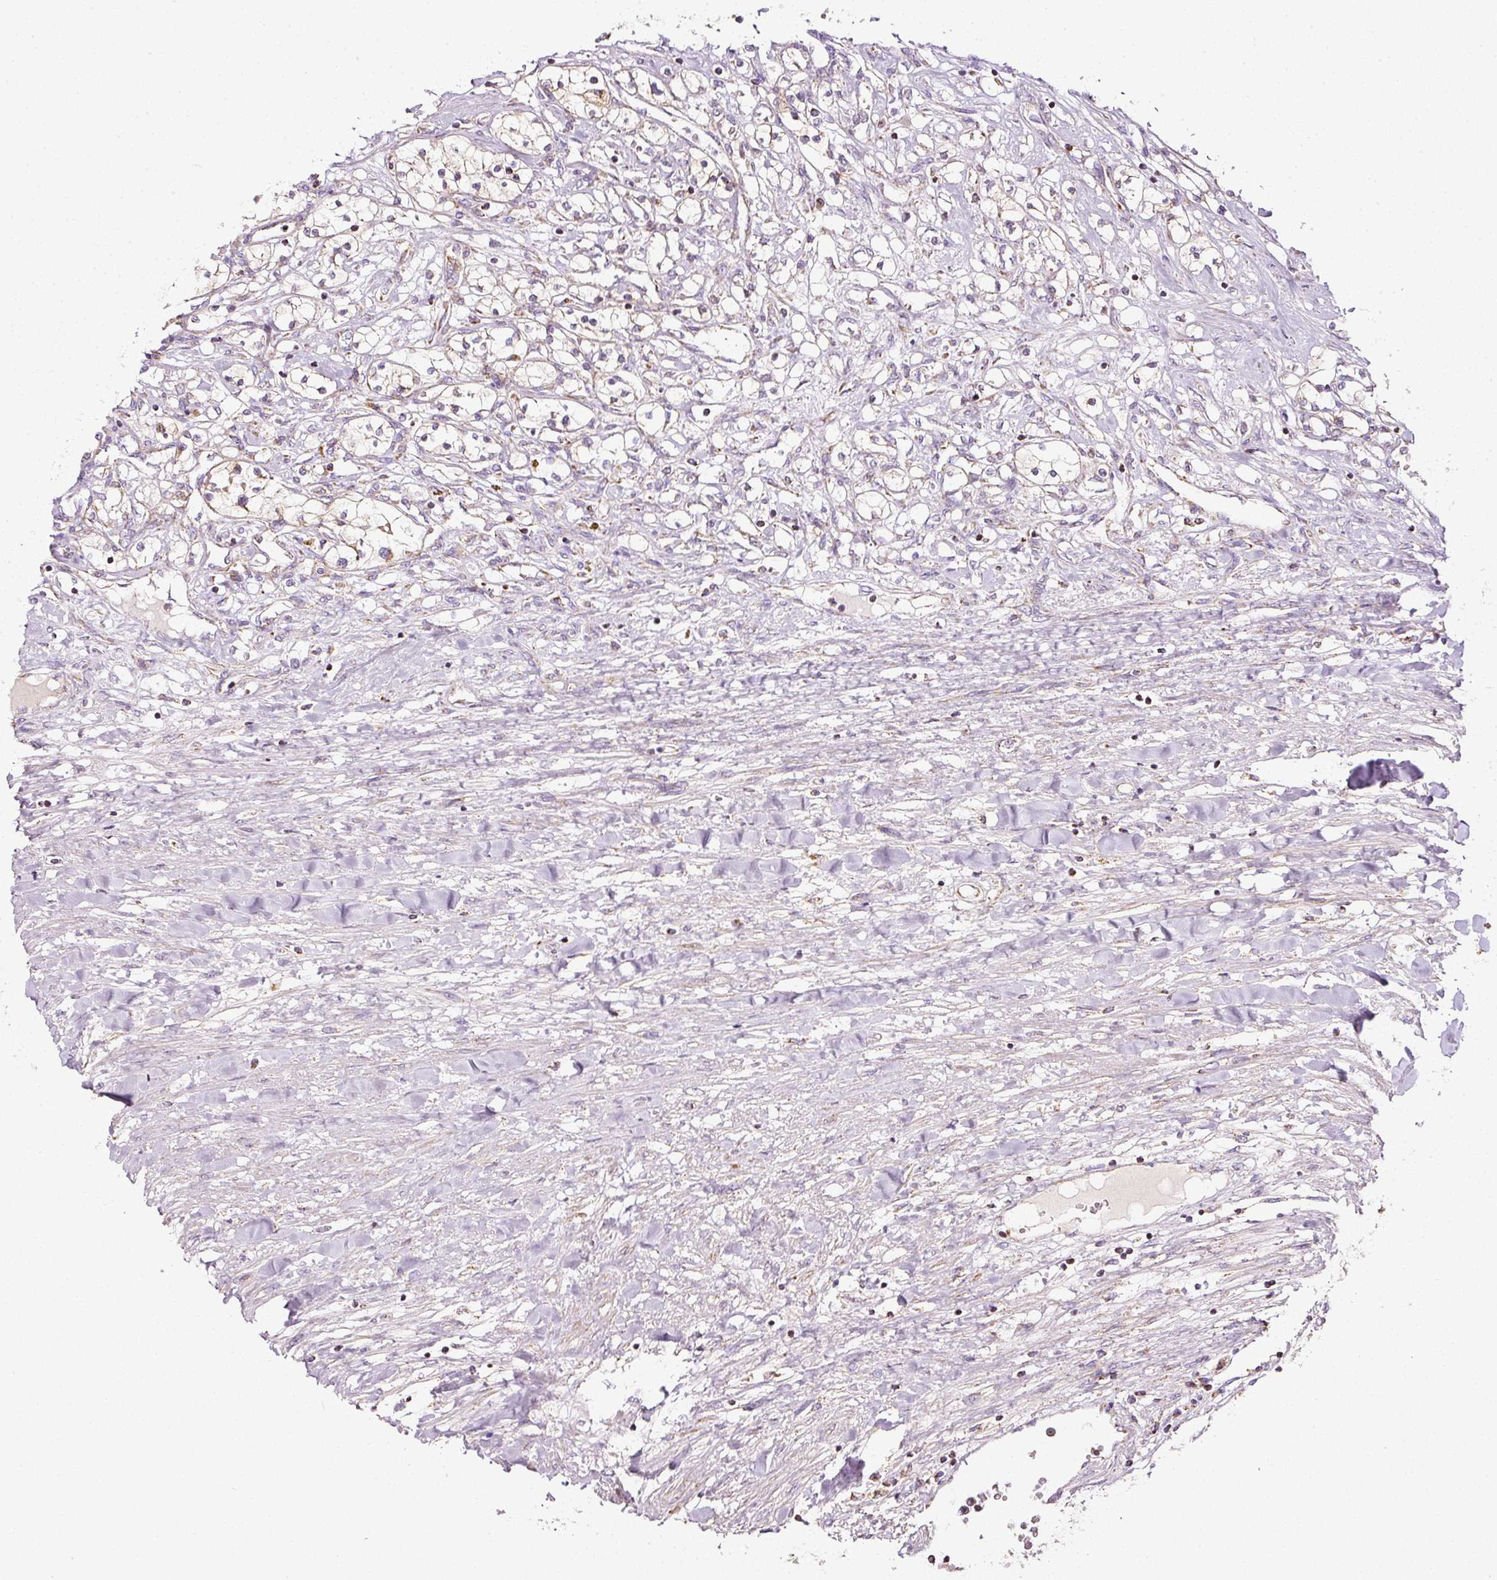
{"staining": {"intensity": "moderate", "quantity": "<25%", "location": "cytoplasmic/membranous"}, "tissue": "renal cancer", "cell_type": "Tumor cells", "image_type": "cancer", "snomed": [{"axis": "morphology", "description": "Adenocarcinoma, NOS"}, {"axis": "topography", "description": "Kidney"}], "caption": "Protein staining of adenocarcinoma (renal) tissue reveals moderate cytoplasmic/membranous staining in about <25% of tumor cells.", "gene": "SDHA", "patient": {"sex": "male", "age": 68}}